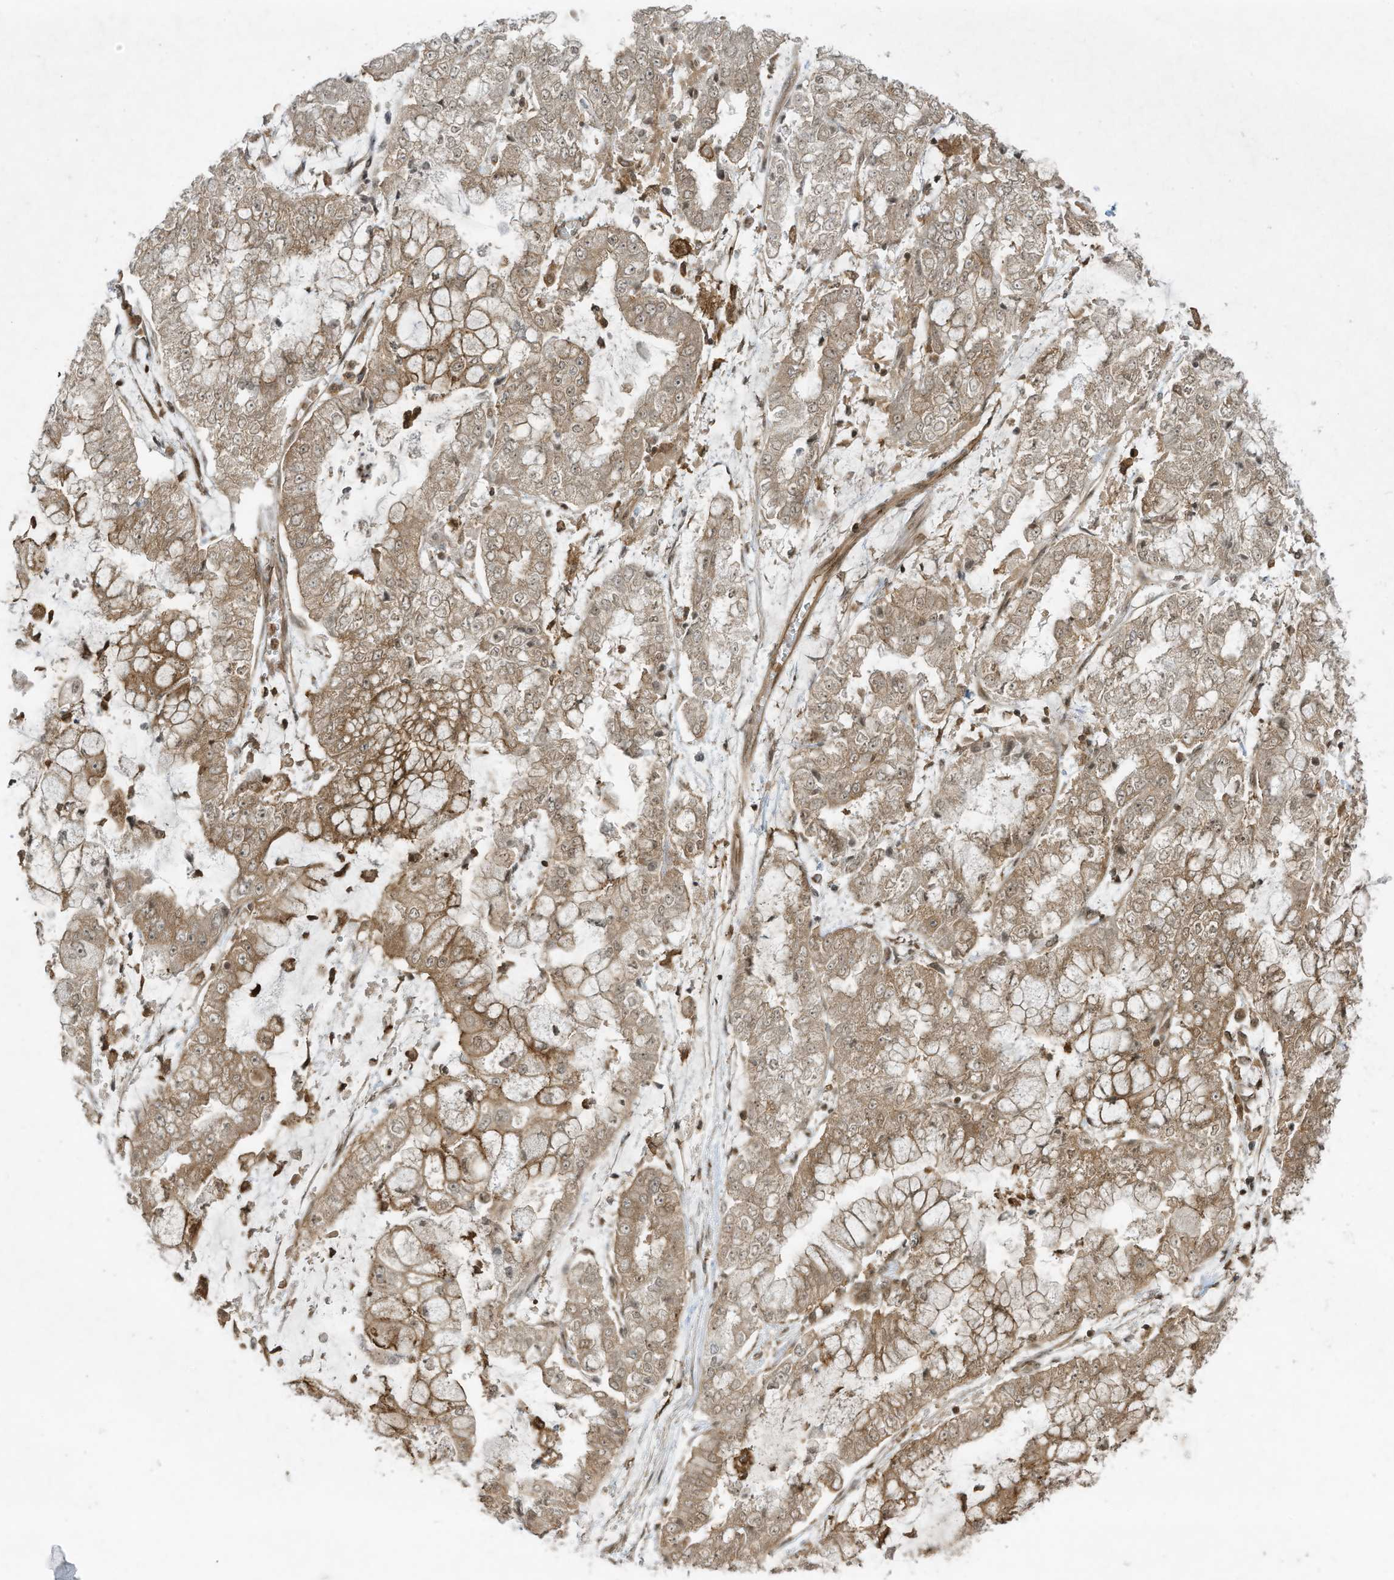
{"staining": {"intensity": "moderate", "quantity": ">75%", "location": "cytoplasmic/membranous"}, "tissue": "stomach cancer", "cell_type": "Tumor cells", "image_type": "cancer", "snomed": [{"axis": "morphology", "description": "Adenocarcinoma, NOS"}, {"axis": "topography", "description": "Stomach"}], "caption": "A photomicrograph showing moderate cytoplasmic/membranous expression in approximately >75% of tumor cells in stomach adenocarcinoma, as visualized by brown immunohistochemical staining.", "gene": "CERT1", "patient": {"sex": "male", "age": 76}}